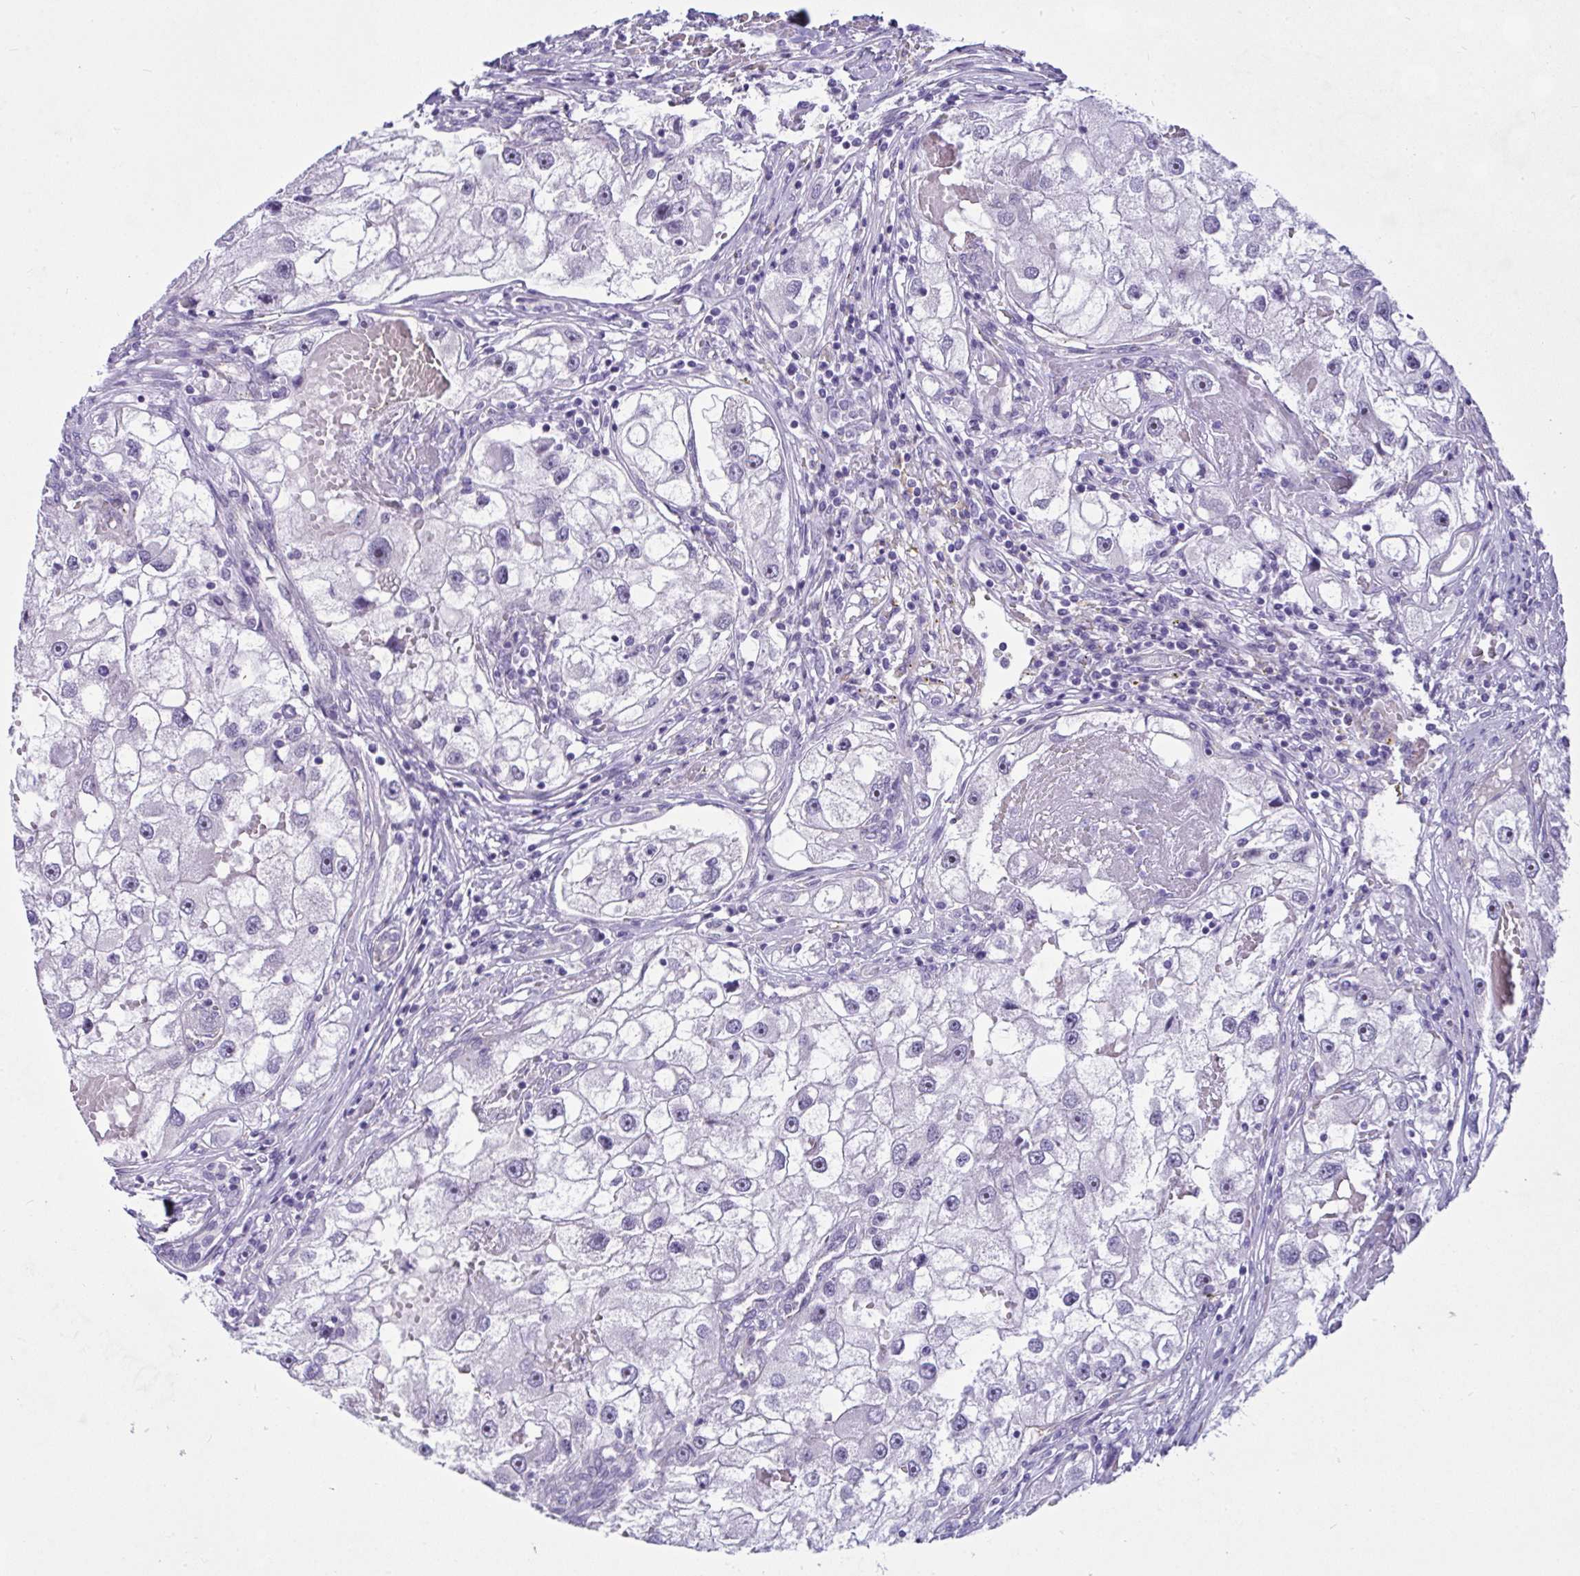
{"staining": {"intensity": "negative", "quantity": "none", "location": "none"}, "tissue": "renal cancer", "cell_type": "Tumor cells", "image_type": "cancer", "snomed": [{"axis": "morphology", "description": "Adenocarcinoma, NOS"}, {"axis": "topography", "description": "Kidney"}], "caption": "Tumor cells are negative for protein expression in human adenocarcinoma (renal). (Immunohistochemistry, brightfield microscopy, high magnification).", "gene": "NFXL1", "patient": {"sex": "male", "age": 63}}